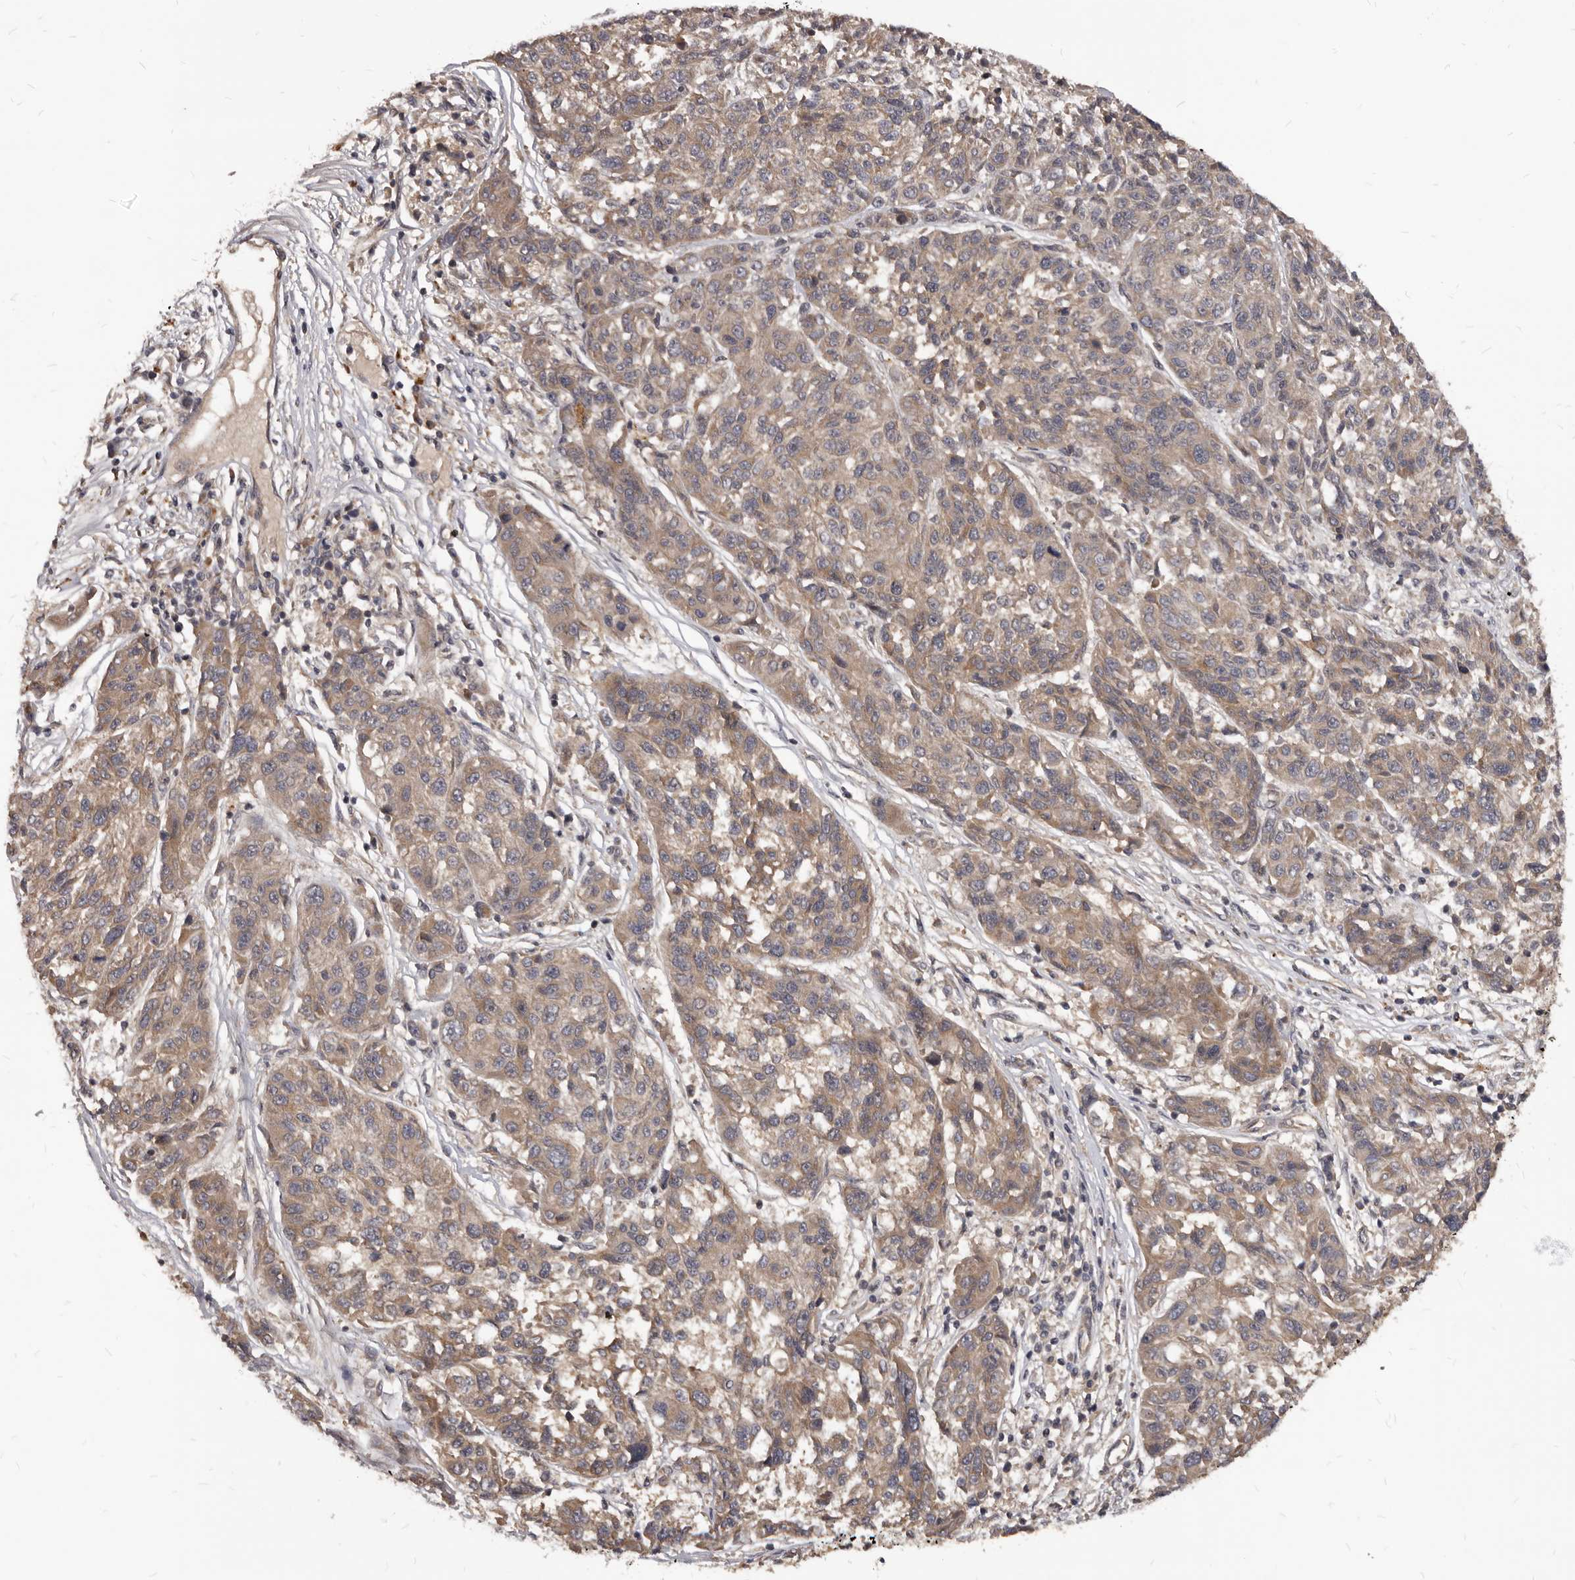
{"staining": {"intensity": "weak", "quantity": ">75%", "location": "cytoplasmic/membranous"}, "tissue": "melanoma", "cell_type": "Tumor cells", "image_type": "cancer", "snomed": [{"axis": "morphology", "description": "Malignant melanoma, NOS"}, {"axis": "topography", "description": "Skin"}], "caption": "Protein expression analysis of malignant melanoma shows weak cytoplasmic/membranous expression in approximately >75% of tumor cells.", "gene": "GABPB2", "patient": {"sex": "male", "age": 53}}